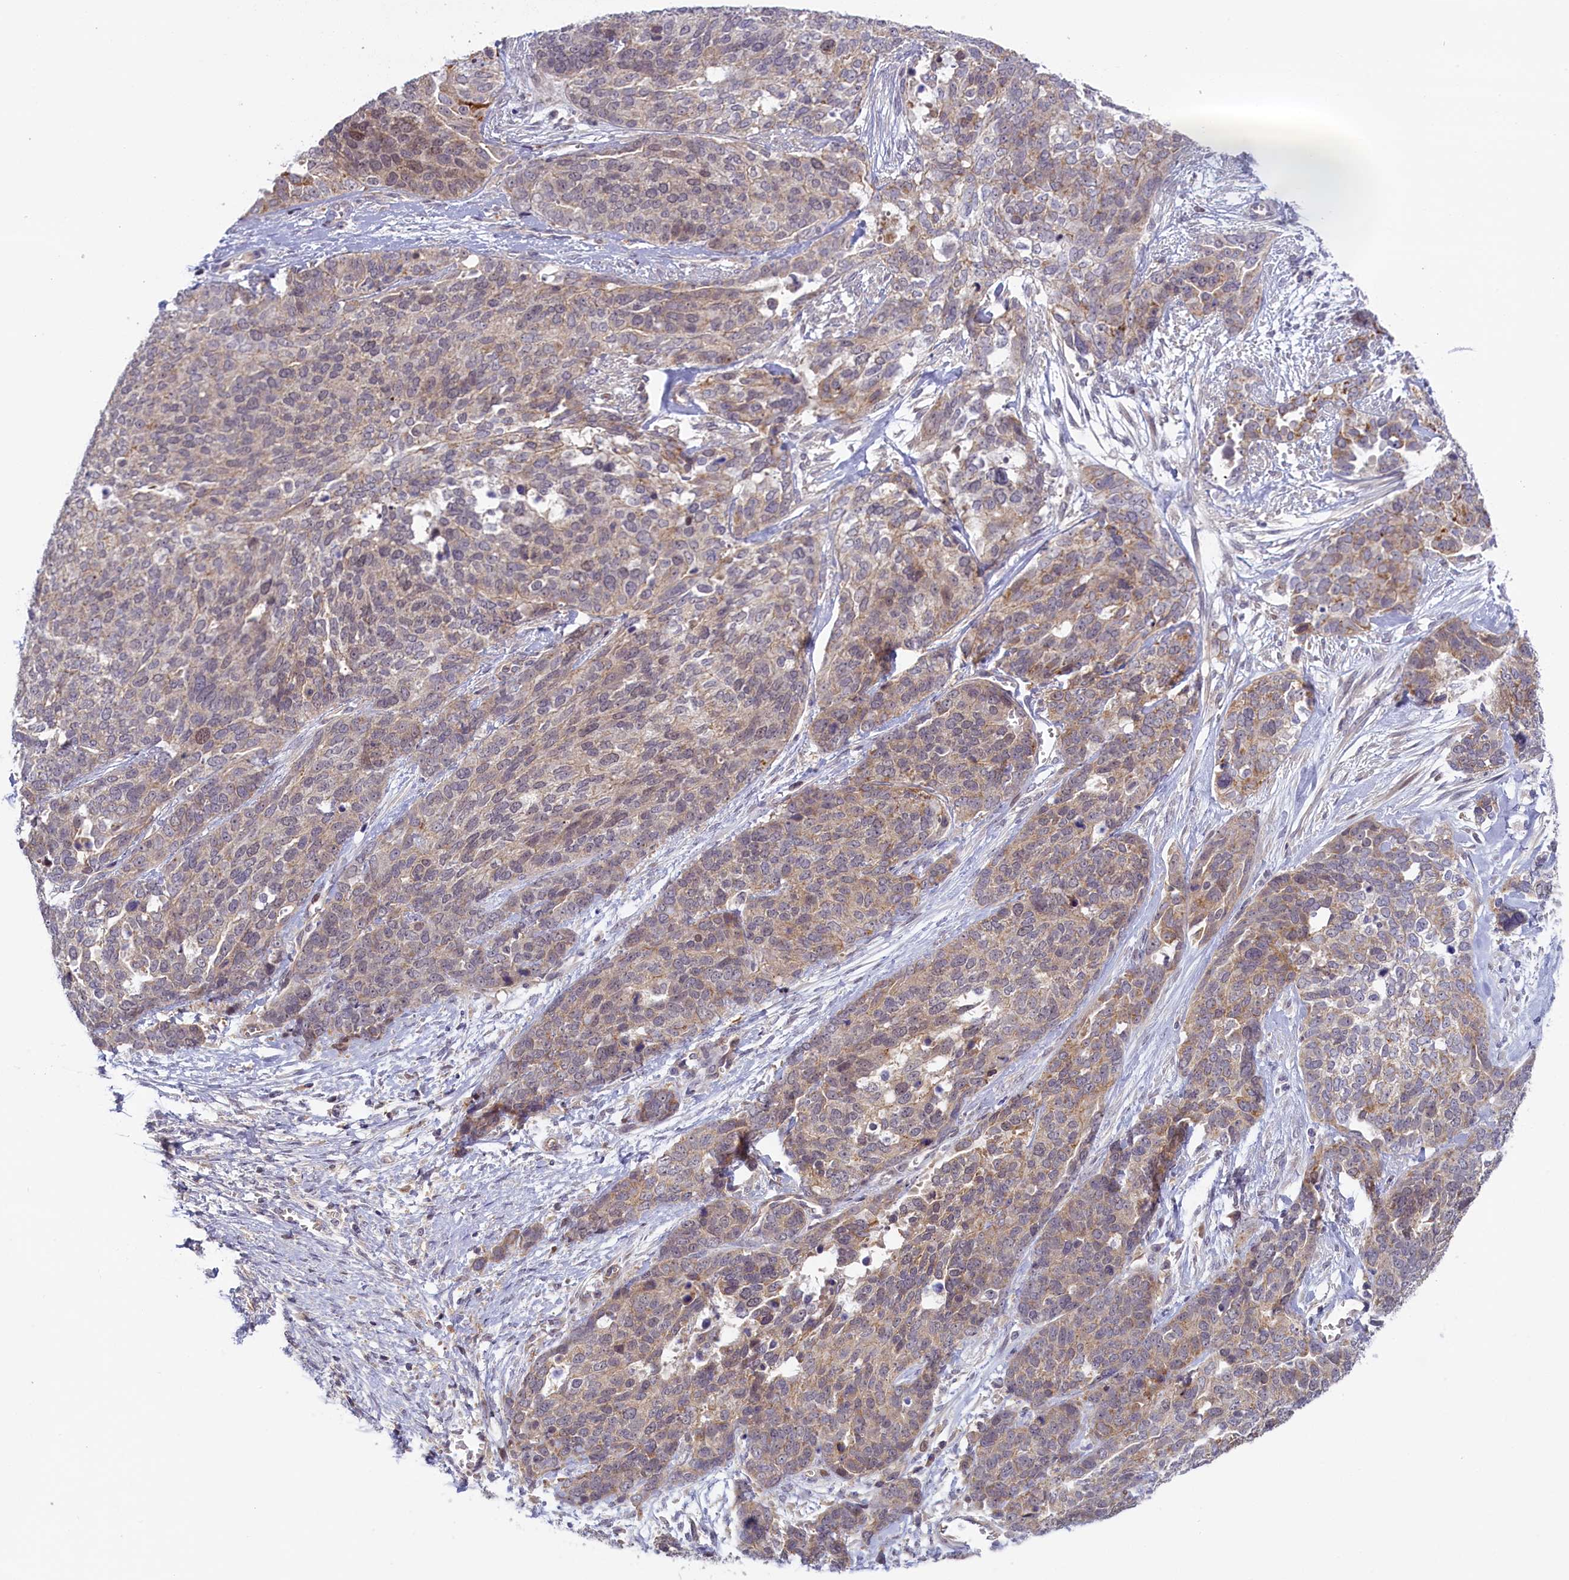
{"staining": {"intensity": "weak", "quantity": "<25%", "location": "cytoplasmic/membranous"}, "tissue": "ovarian cancer", "cell_type": "Tumor cells", "image_type": "cancer", "snomed": [{"axis": "morphology", "description": "Cystadenocarcinoma, serous, NOS"}, {"axis": "topography", "description": "Ovary"}], "caption": "Immunohistochemistry (IHC) of serous cystadenocarcinoma (ovarian) reveals no positivity in tumor cells. Brightfield microscopy of IHC stained with DAB (3,3'-diaminobenzidine) (brown) and hematoxylin (blue), captured at high magnification.", "gene": "CCL23", "patient": {"sex": "female", "age": 44}}